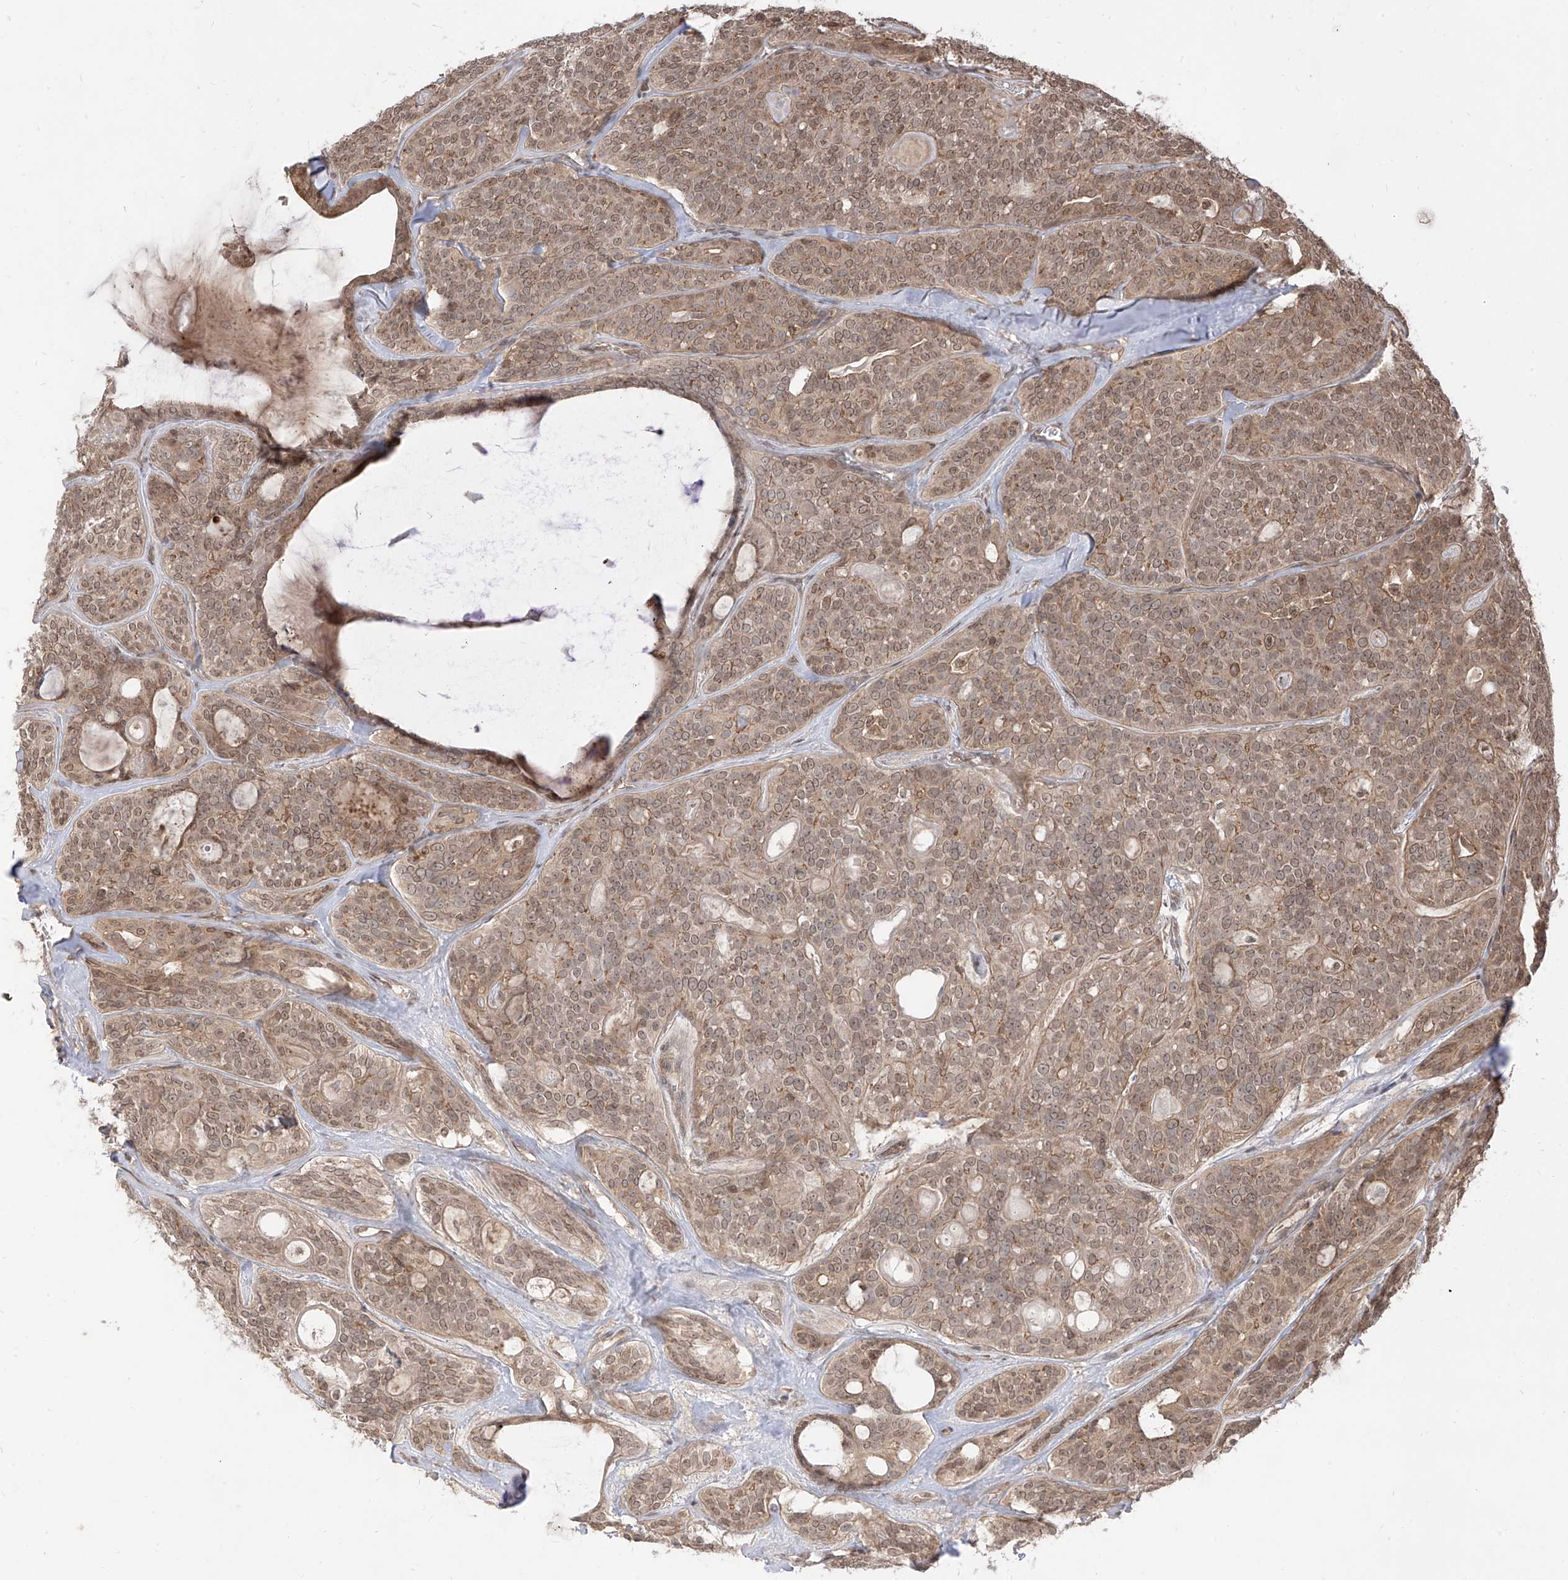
{"staining": {"intensity": "weak", "quantity": ">75%", "location": "cytoplasmic/membranous,nuclear"}, "tissue": "head and neck cancer", "cell_type": "Tumor cells", "image_type": "cancer", "snomed": [{"axis": "morphology", "description": "Adenocarcinoma, NOS"}, {"axis": "topography", "description": "Head-Neck"}], "caption": "Approximately >75% of tumor cells in head and neck cancer (adenocarcinoma) display weak cytoplasmic/membranous and nuclear protein positivity as visualized by brown immunohistochemical staining.", "gene": "LCOR", "patient": {"sex": "male", "age": 66}}